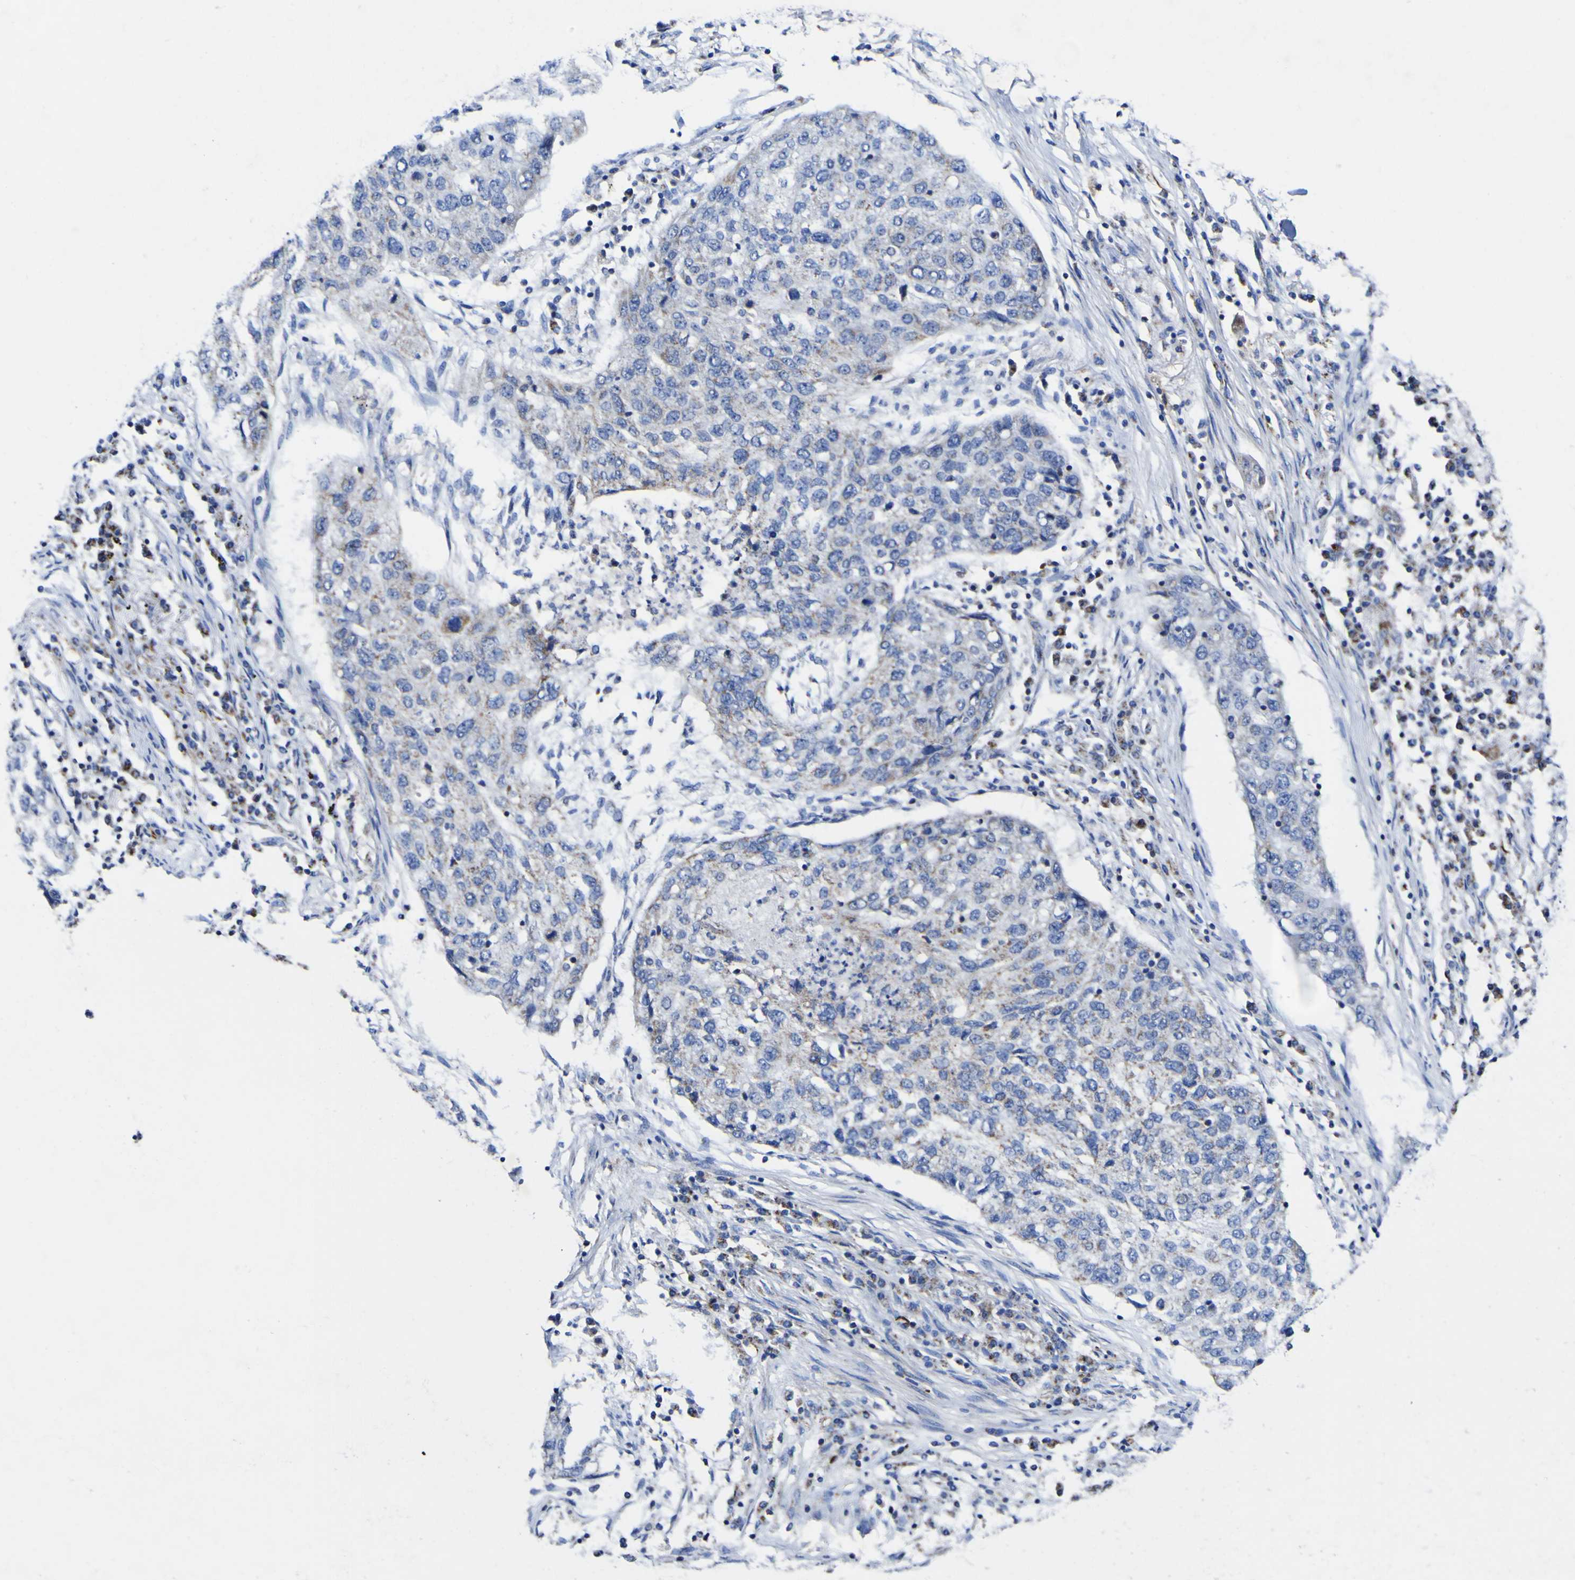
{"staining": {"intensity": "moderate", "quantity": "25%-75%", "location": "cytoplasmic/membranous"}, "tissue": "lung cancer", "cell_type": "Tumor cells", "image_type": "cancer", "snomed": [{"axis": "morphology", "description": "Squamous cell carcinoma, NOS"}, {"axis": "topography", "description": "Lung"}], "caption": "Tumor cells show medium levels of moderate cytoplasmic/membranous positivity in approximately 25%-75% of cells in human squamous cell carcinoma (lung).", "gene": "CCDC90B", "patient": {"sex": "female", "age": 63}}